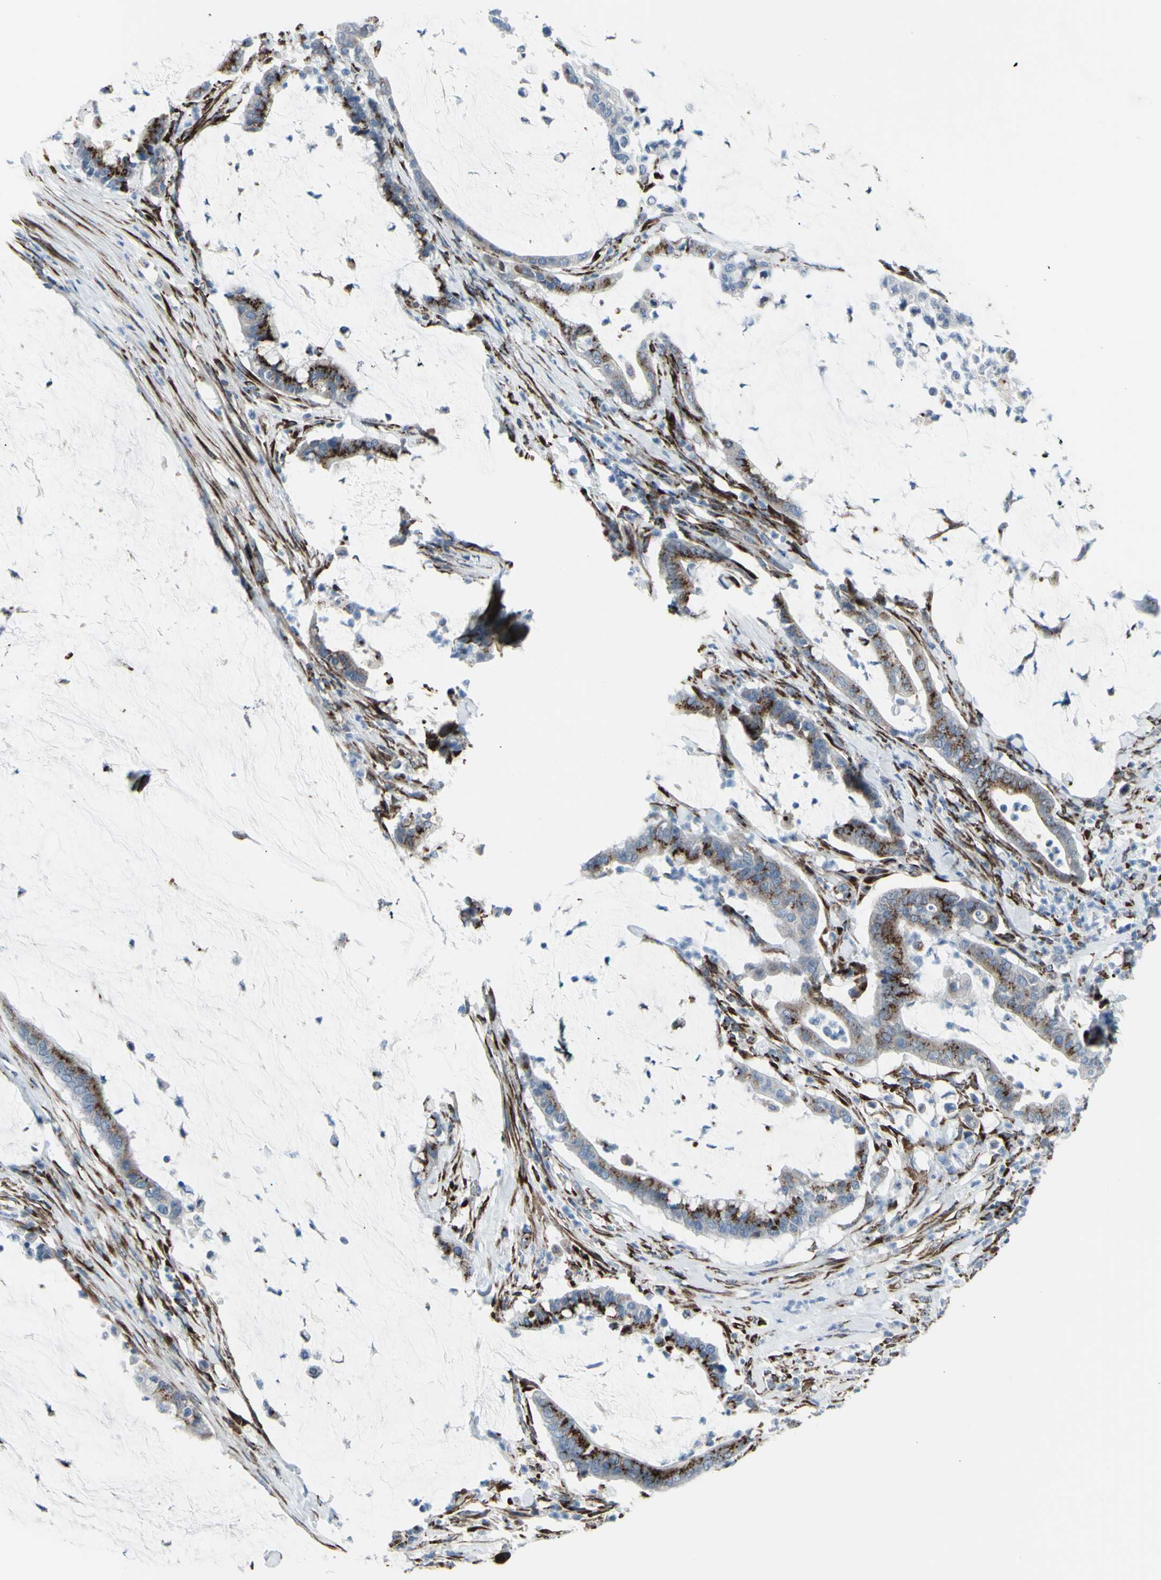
{"staining": {"intensity": "strong", "quantity": "25%-75%", "location": "cytoplasmic/membranous"}, "tissue": "pancreatic cancer", "cell_type": "Tumor cells", "image_type": "cancer", "snomed": [{"axis": "morphology", "description": "Adenocarcinoma, NOS"}, {"axis": "topography", "description": "Pancreas"}], "caption": "The histopathology image exhibits immunohistochemical staining of adenocarcinoma (pancreatic). There is strong cytoplasmic/membranous positivity is seen in about 25%-75% of tumor cells. (DAB (3,3'-diaminobenzidine) IHC with brightfield microscopy, high magnification).", "gene": "GLG1", "patient": {"sex": "male", "age": 41}}